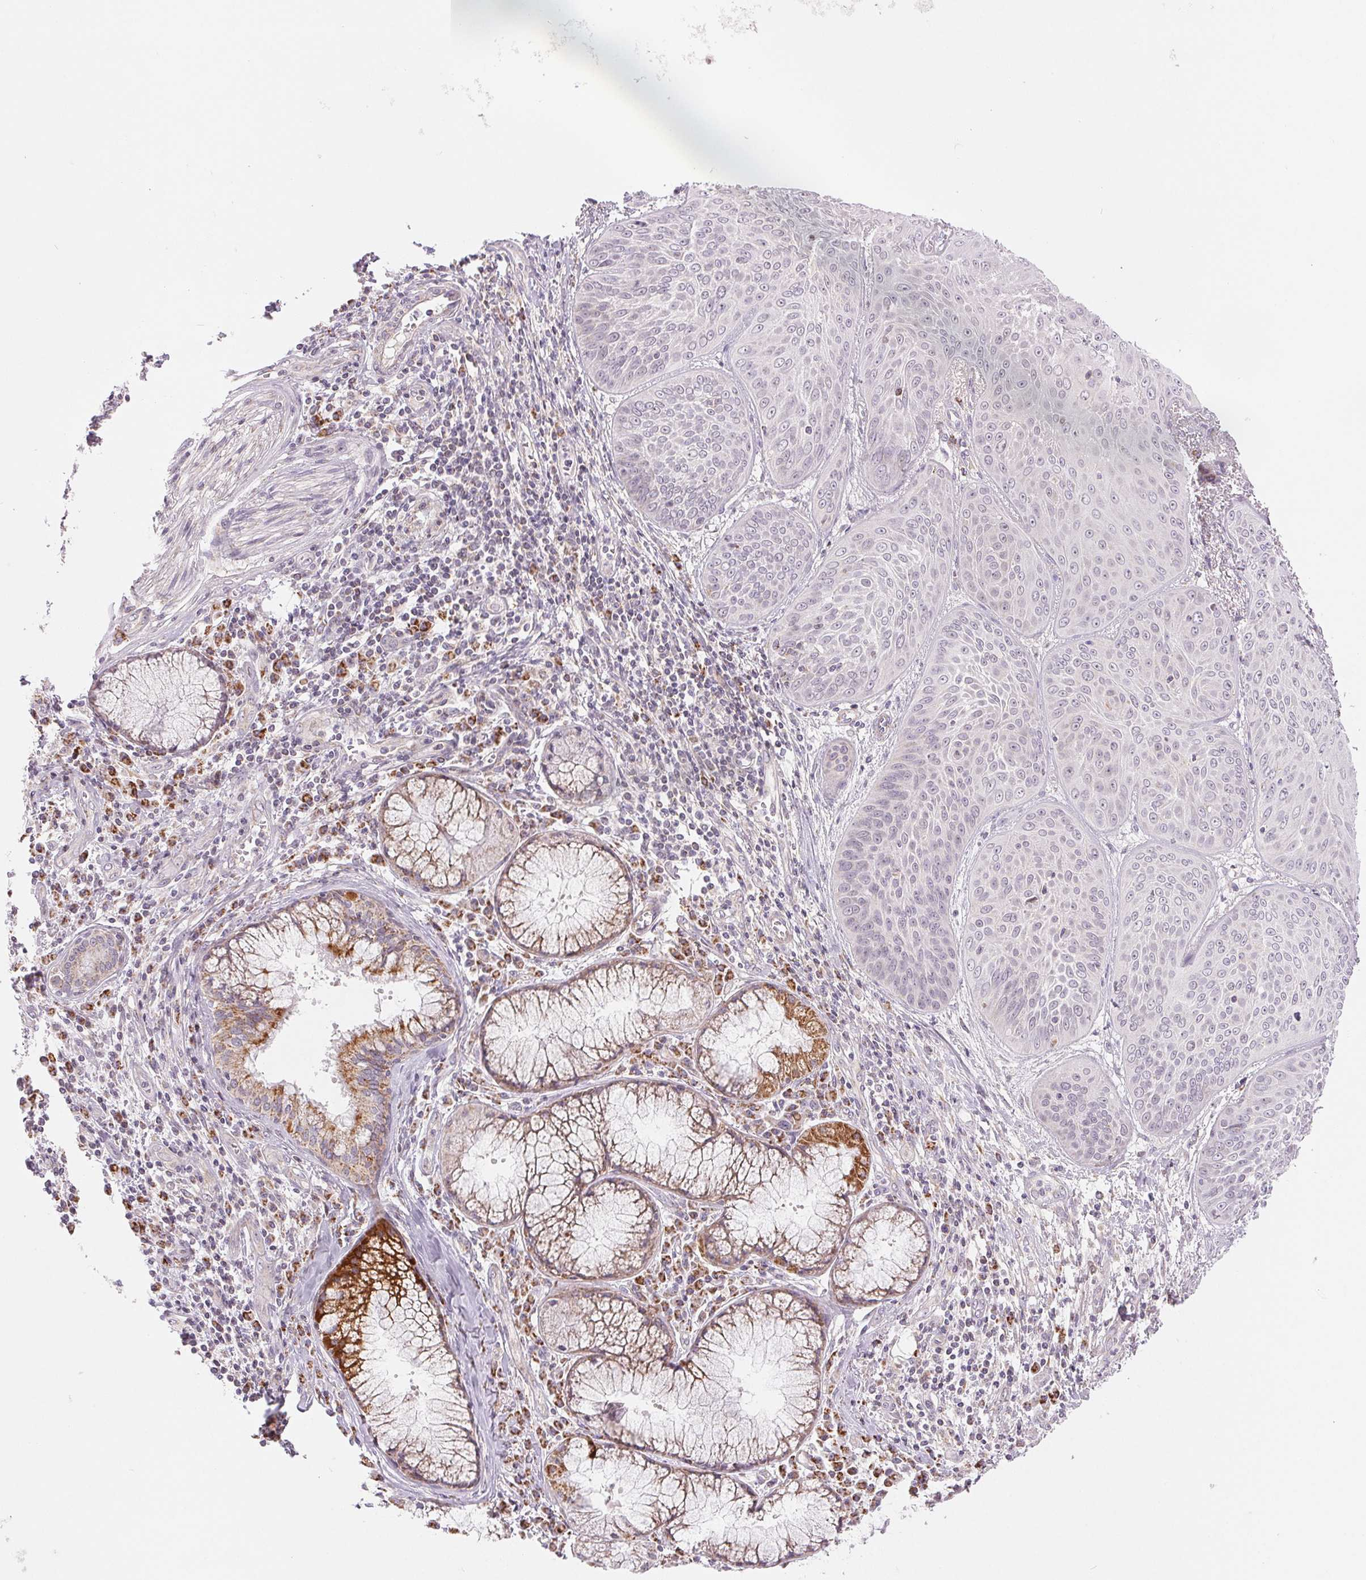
{"staining": {"intensity": "negative", "quantity": "none", "location": "none"}, "tissue": "lung cancer", "cell_type": "Tumor cells", "image_type": "cancer", "snomed": [{"axis": "morphology", "description": "Squamous cell carcinoma, NOS"}, {"axis": "topography", "description": "Lung"}], "caption": "Immunohistochemistry micrograph of human lung squamous cell carcinoma stained for a protein (brown), which shows no expression in tumor cells.", "gene": "HINT2", "patient": {"sex": "male", "age": 74}}